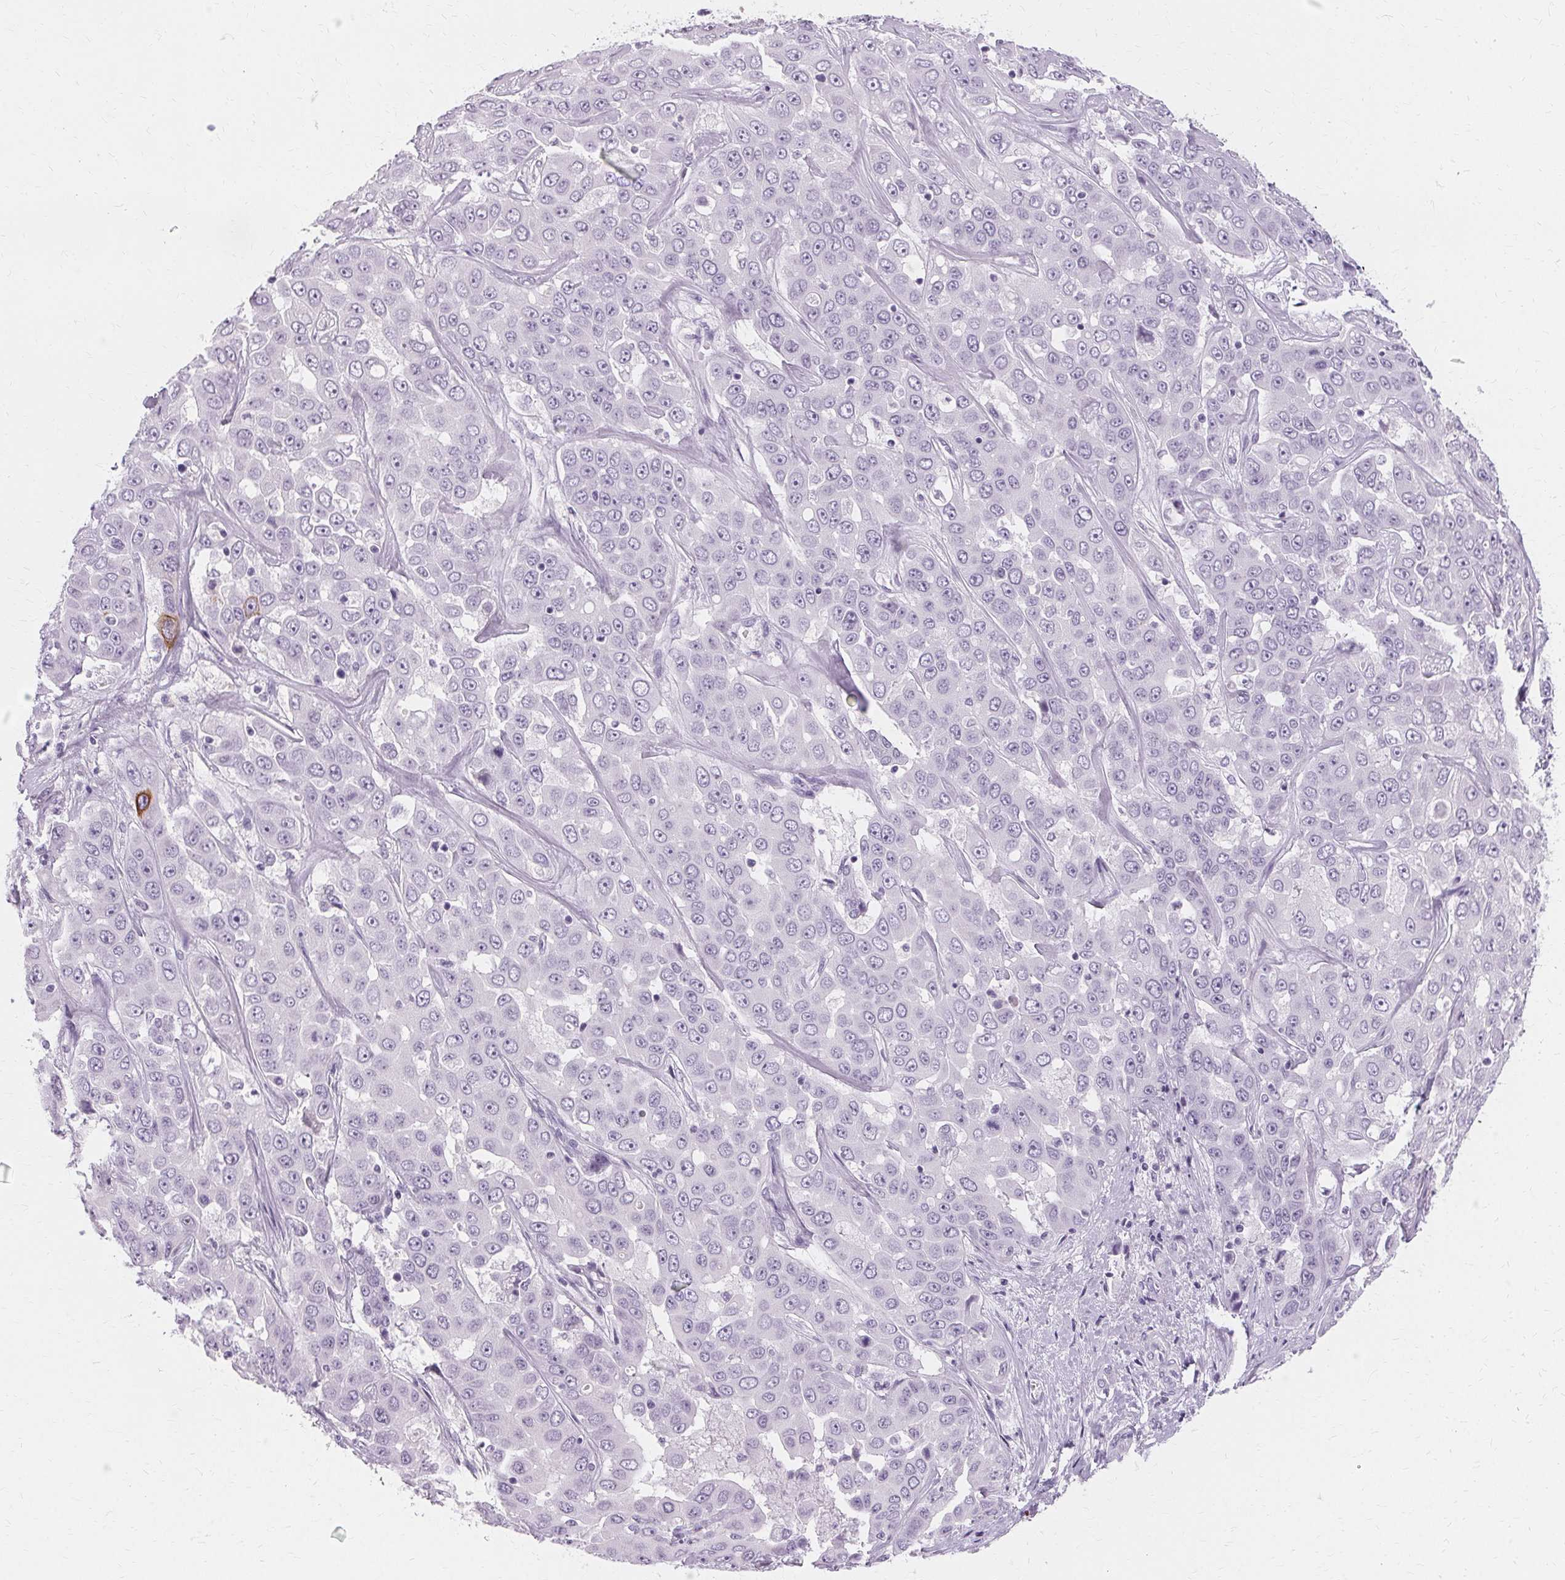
{"staining": {"intensity": "negative", "quantity": "none", "location": "none"}, "tissue": "liver cancer", "cell_type": "Tumor cells", "image_type": "cancer", "snomed": [{"axis": "morphology", "description": "Cholangiocarcinoma"}, {"axis": "topography", "description": "Liver"}], "caption": "Image shows no protein staining in tumor cells of liver cancer (cholangiocarcinoma) tissue. (Brightfield microscopy of DAB (3,3'-diaminobenzidine) immunohistochemistry at high magnification).", "gene": "KRT6C", "patient": {"sex": "female", "age": 52}}